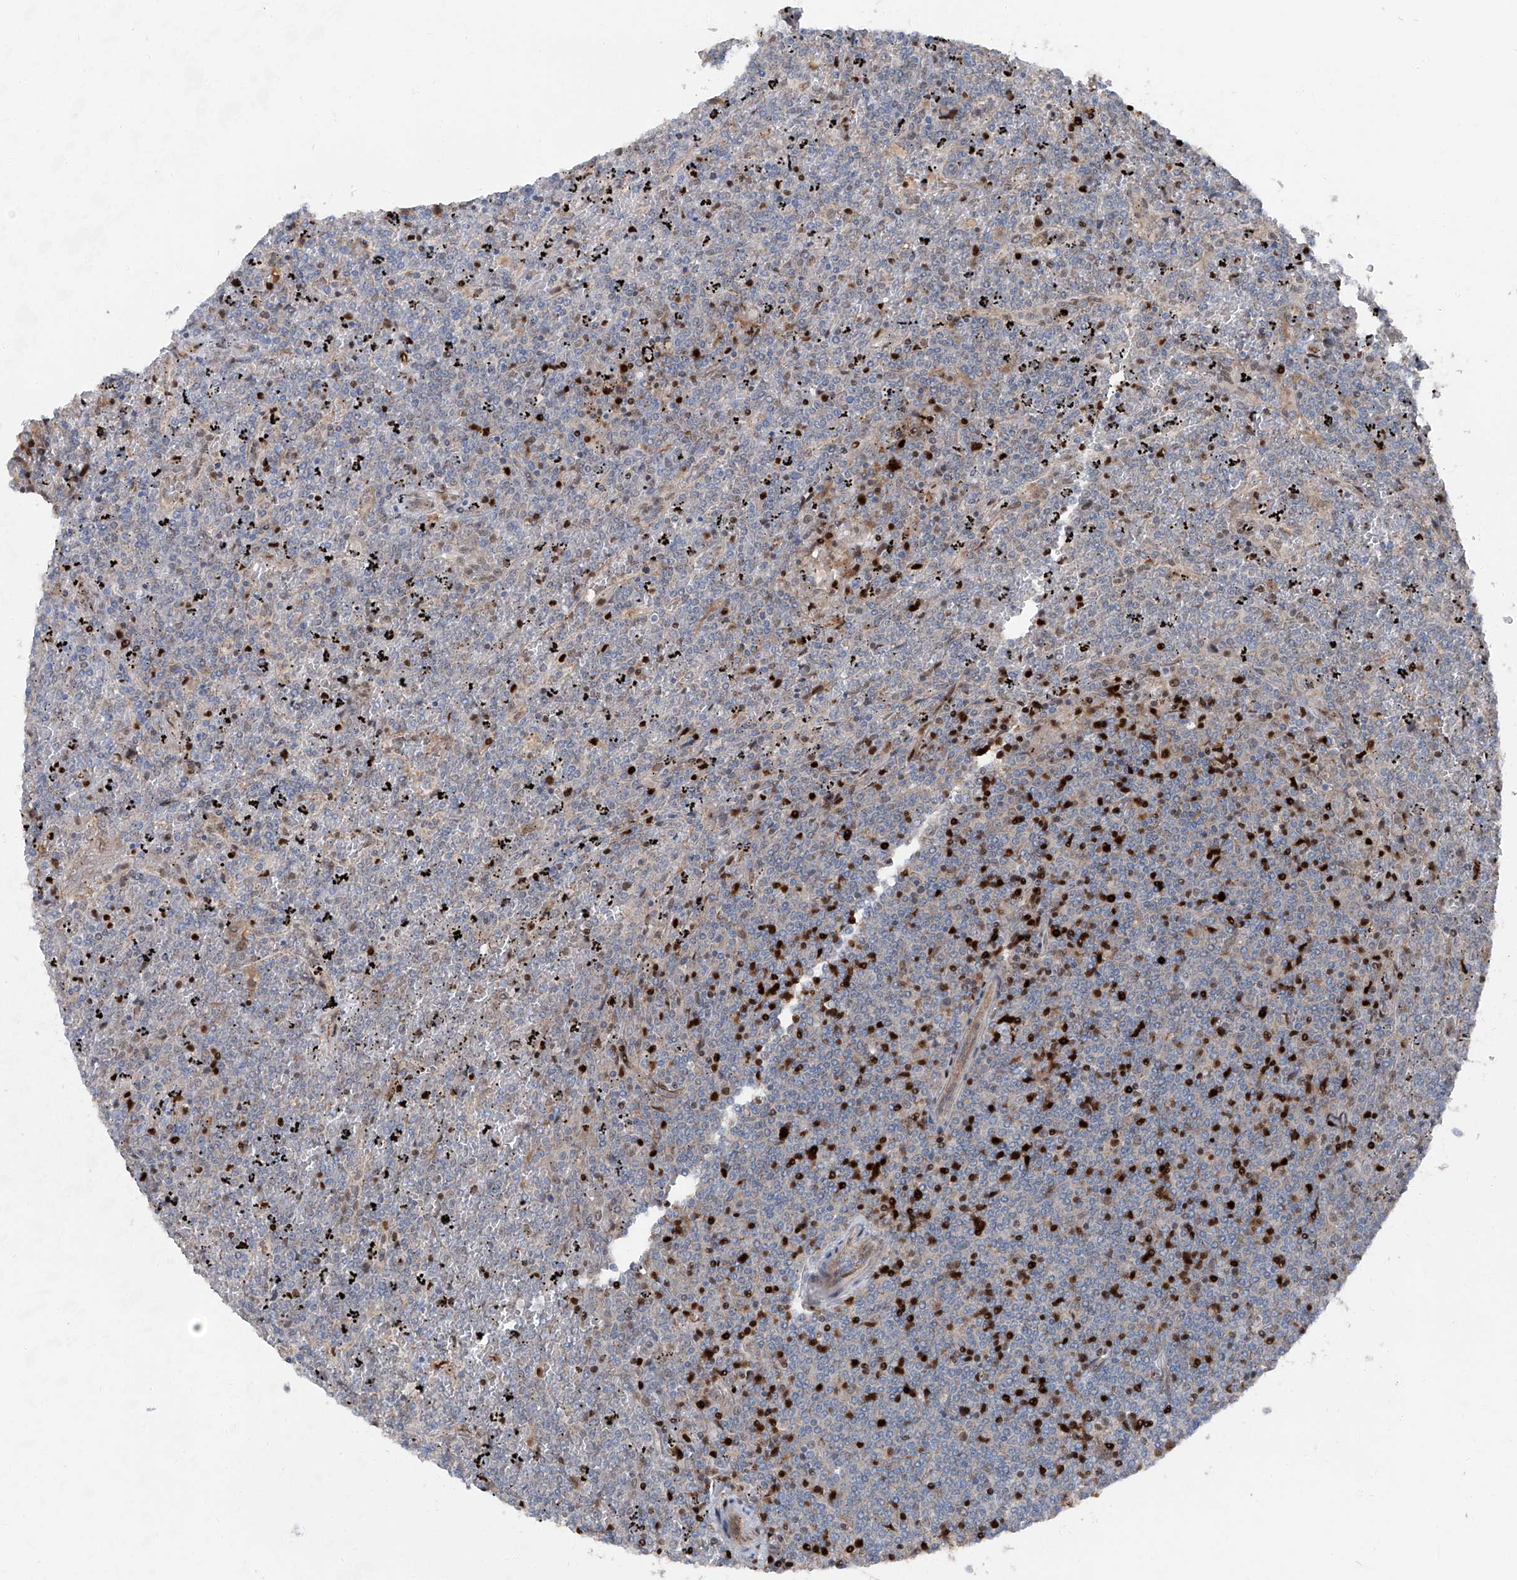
{"staining": {"intensity": "strong", "quantity": "<25%", "location": "nuclear"}, "tissue": "lymphoma", "cell_type": "Tumor cells", "image_type": "cancer", "snomed": [{"axis": "morphology", "description": "Malignant lymphoma, non-Hodgkin's type, Low grade"}, {"axis": "topography", "description": "Spleen"}], "caption": "IHC (DAB) staining of human lymphoma displays strong nuclear protein expression in about <25% of tumor cells.", "gene": "FKBP5", "patient": {"sex": "female", "age": 19}}